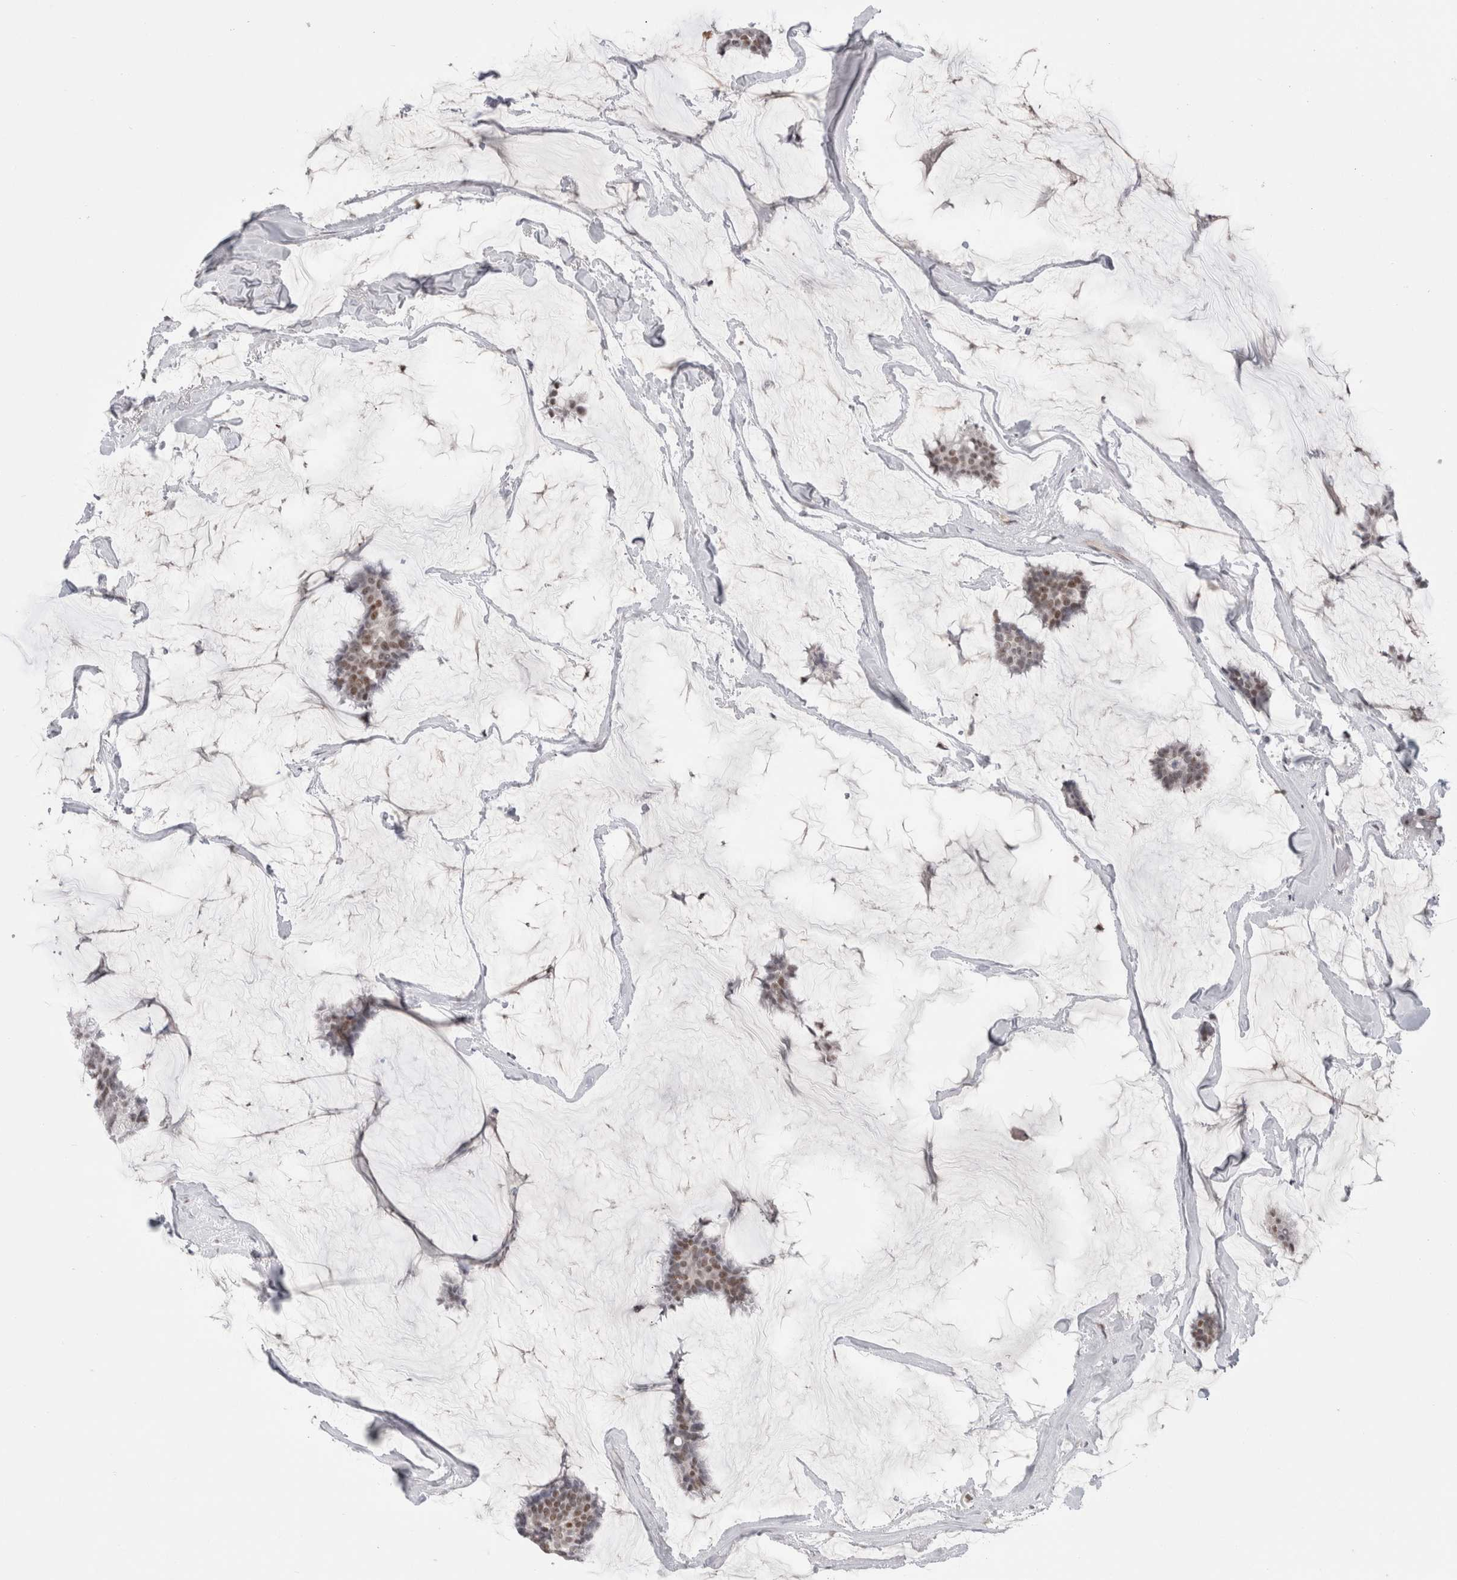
{"staining": {"intensity": "weak", "quantity": ">75%", "location": "nuclear"}, "tissue": "breast cancer", "cell_type": "Tumor cells", "image_type": "cancer", "snomed": [{"axis": "morphology", "description": "Duct carcinoma"}, {"axis": "topography", "description": "Breast"}], "caption": "Immunohistochemistry (IHC) image of neoplastic tissue: human breast invasive ductal carcinoma stained using IHC displays low levels of weak protein expression localized specifically in the nuclear of tumor cells, appearing as a nuclear brown color.", "gene": "SENP6", "patient": {"sex": "female", "age": 93}}